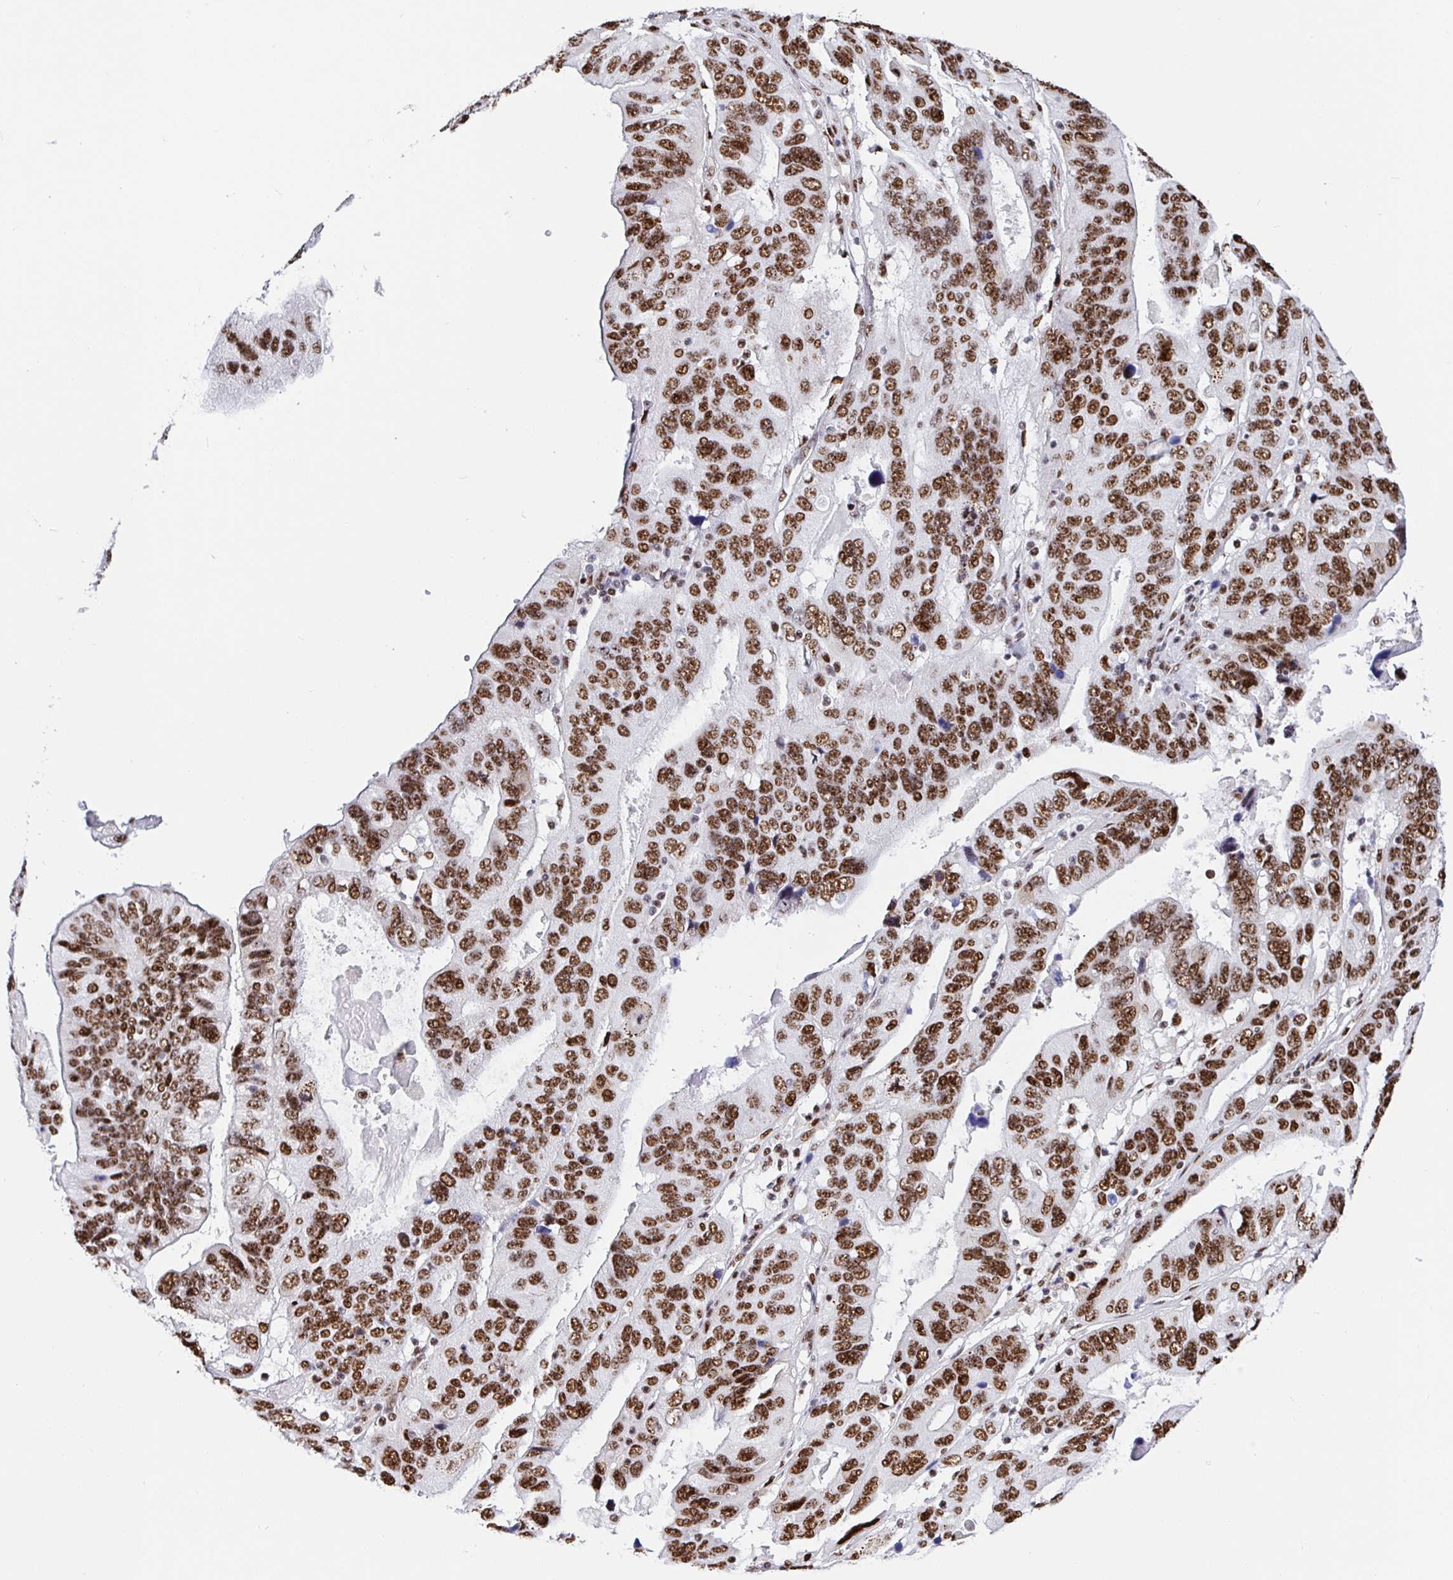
{"staining": {"intensity": "strong", "quantity": ">75%", "location": "nuclear"}, "tissue": "ovarian cancer", "cell_type": "Tumor cells", "image_type": "cancer", "snomed": [{"axis": "morphology", "description": "Cystadenocarcinoma, serous, NOS"}, {"axis": "topography", "description": "Ovary"}], "caption": "Immunohistochemistry of ovarian serous cystadenocarcinoma shows high levels of strong nuclear staining in approximately >75% of tumor cells.", "gene": "SETD5", "patient": {"sex": "female", "age": 79}}